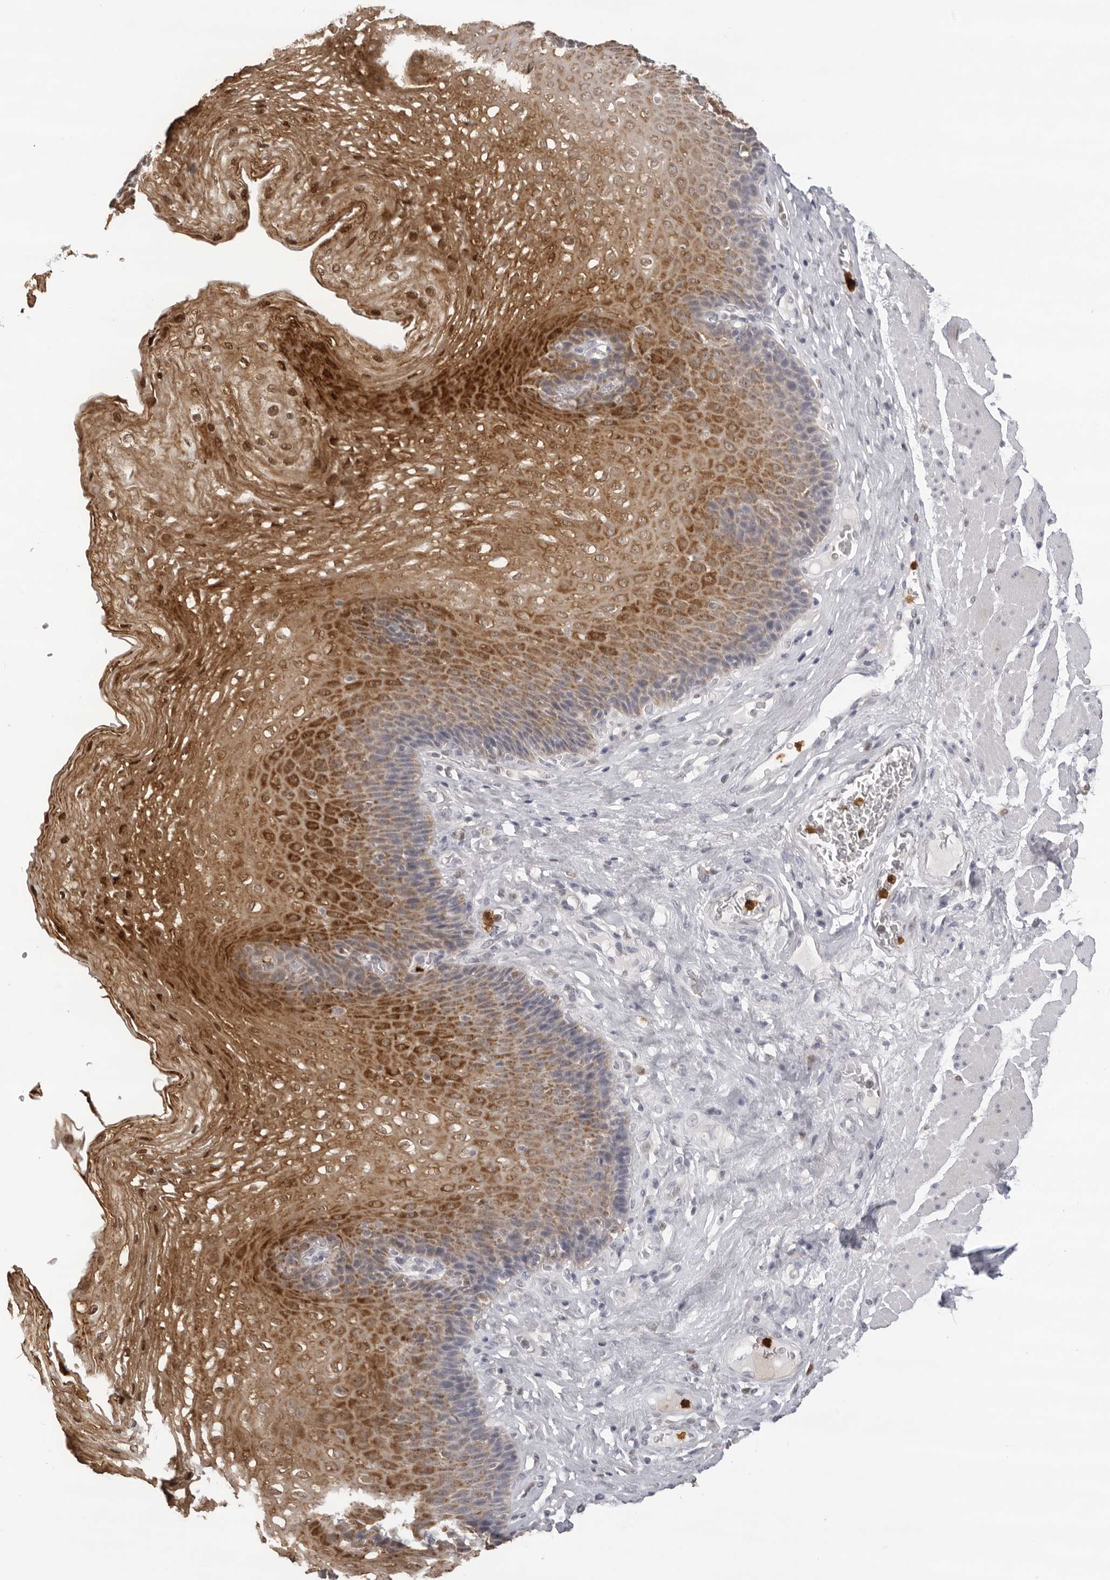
{"staining": {"intensity": "moderate", "quantity": "25%-75%", "location": "cytoplasmic/membranous,nuclear"}, "tissue": "esophagus", "cell_type": "Squamous epithelial cells", "image_type": "normal", "snomed": [{"axis": "morphology", "description": "Normal tissue, NOS"}, {"axis": "topography", "description": "Esophagus"}], "caption": "Human esophagus stained with a protein marker exhibits moderate staining in squamous epithelial cells.", "gene": "IL31", "patient": {"sex": "female", "age": 66}}